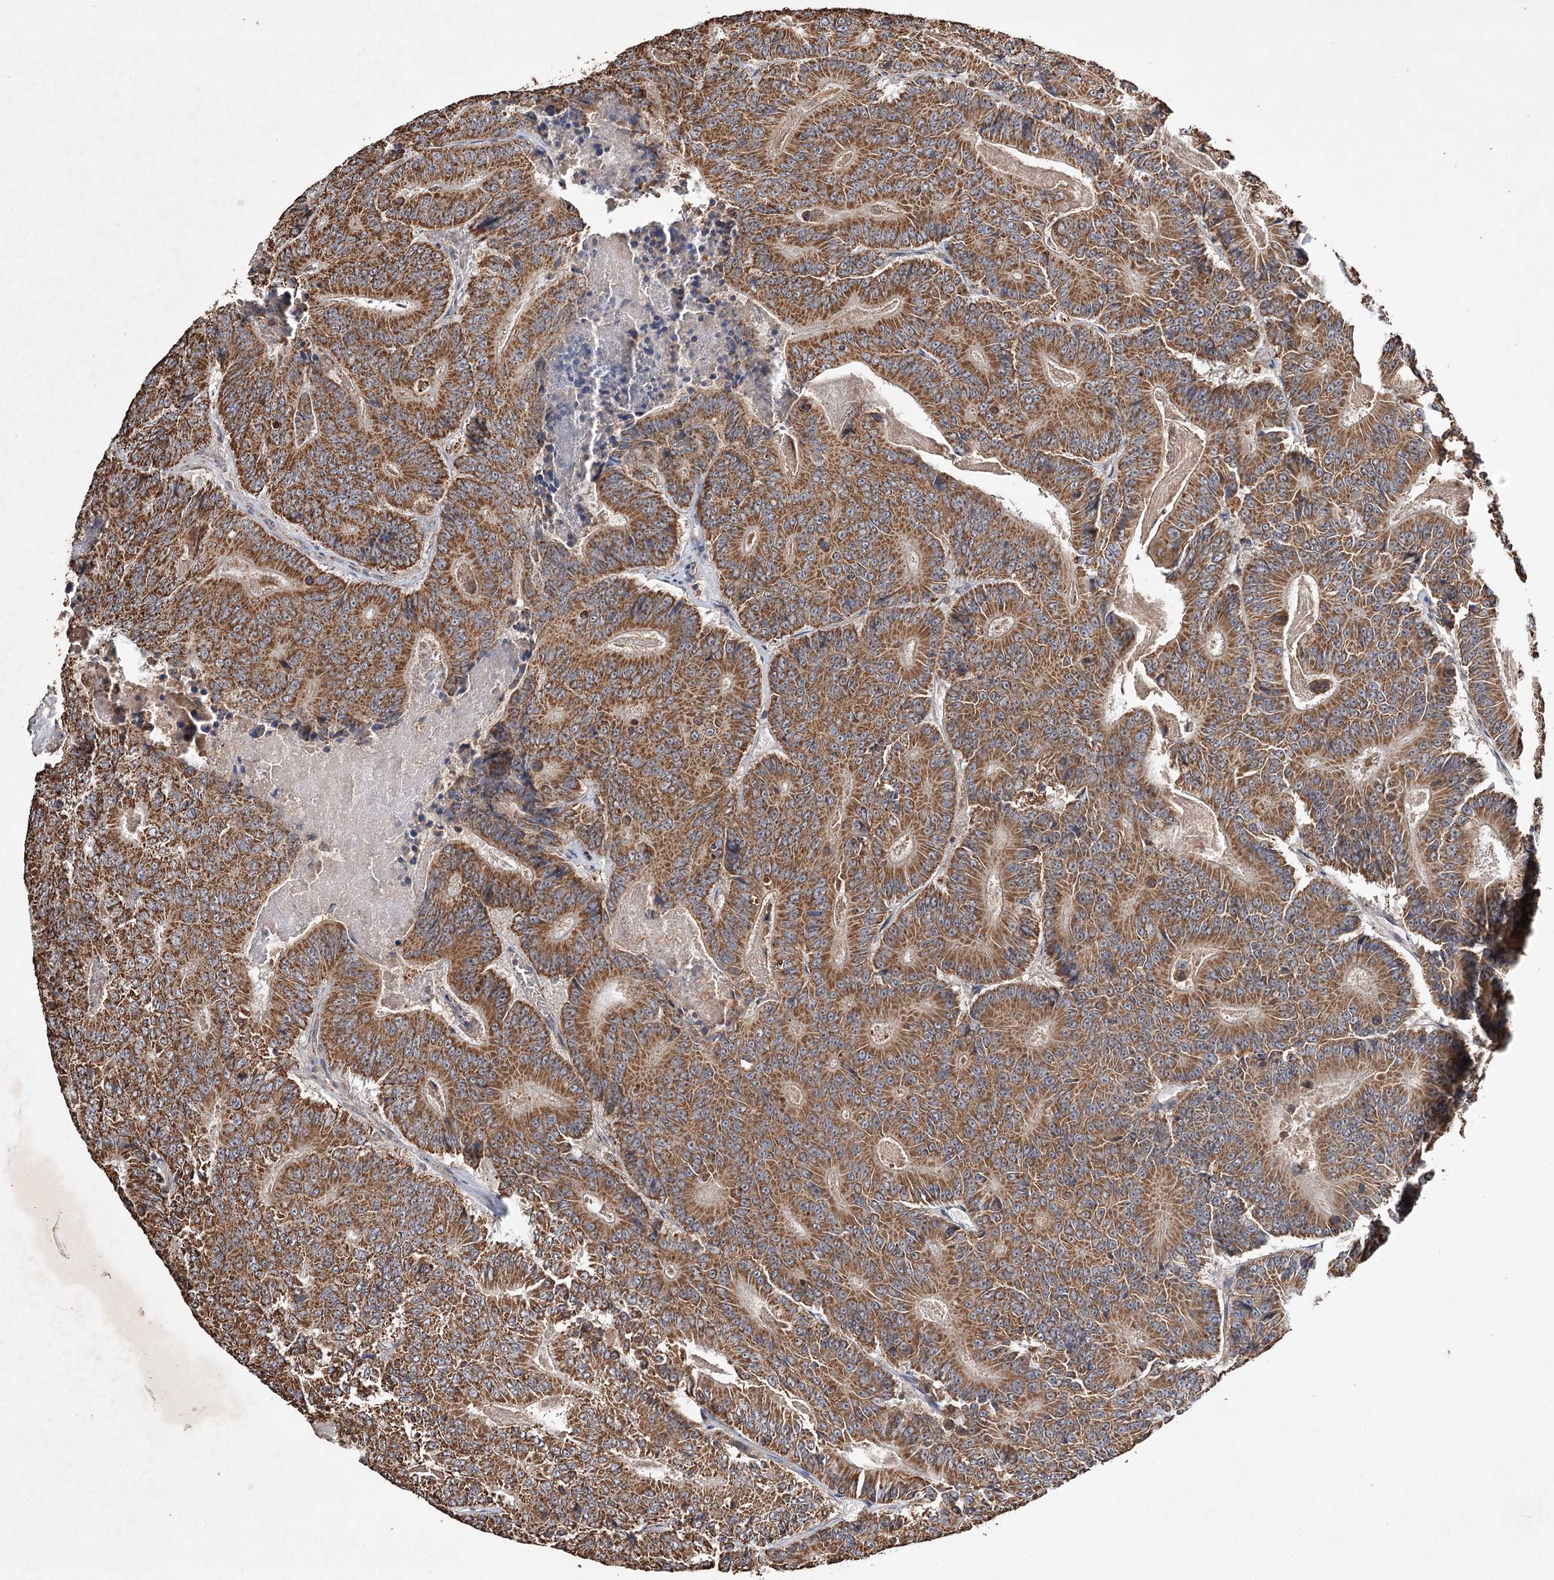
{"staining": {"intensity": "strong", "quantity": ">75%", "location": "cytoplasmic/membranous"}, "tissue": "colorectal cancer", "cell_type": "Tumor cells", "image_type": "cancer", "snomed": [{"axis": "morphology", "description": "Adenocarcinoma, NOS"}, {"axis": "topography", "description": "Colon"}], "caption": "Protein staining reveals strong cytoplasmic/membranous expression in about >75% of tumor cells in colorectal adenocarcinoma.", "gene": "PIK3CB", "patient": {"sex": "male", "age": 83}}